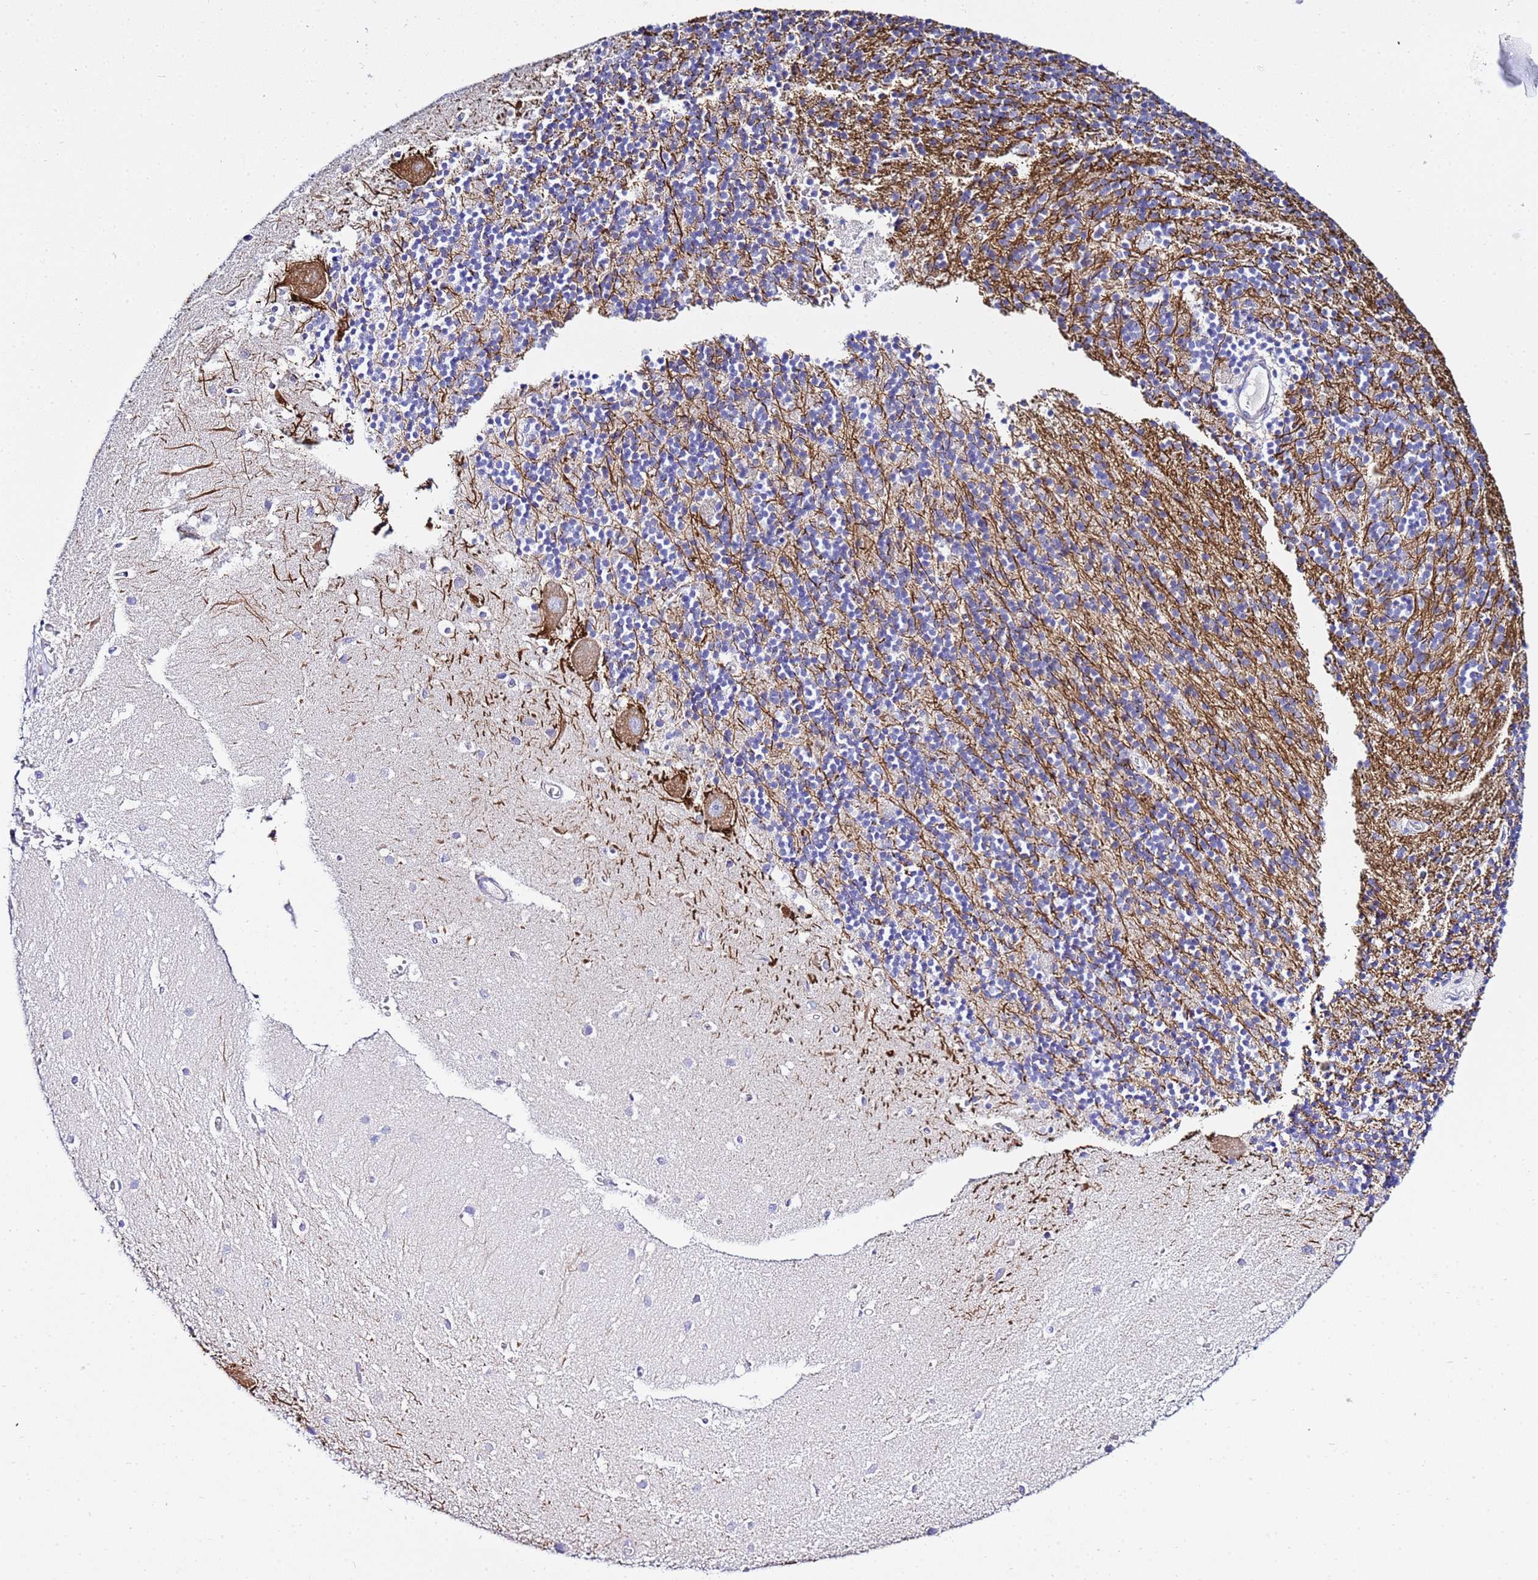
{"staining": {"intensity": "negative", "quantity": "none", "location": "none"}, "tissue": "cerebellum", "cell_type": "Cells in granular layer", "image_type": "normal", "snomed": [{"axis": "morphology", "description": "Normal tissue, NOS"}, {"axis": "topography", "description": "Cerebellum"}], "caption": "High magnification brightfield microscopy of benign cerebellum stained with DAB (3,3'-diaminobenzidine) (brown) and counterstained with hematoxylin (blue): cells in granular layer show no significant expression. The staining was performed using DAB to visualize the protein expression in brown, while the nuclei were stained in blue with hematoxylin (Magnification: 20x).", "gene": "USP18", "patient": {"sex": "male", "age": 54}}